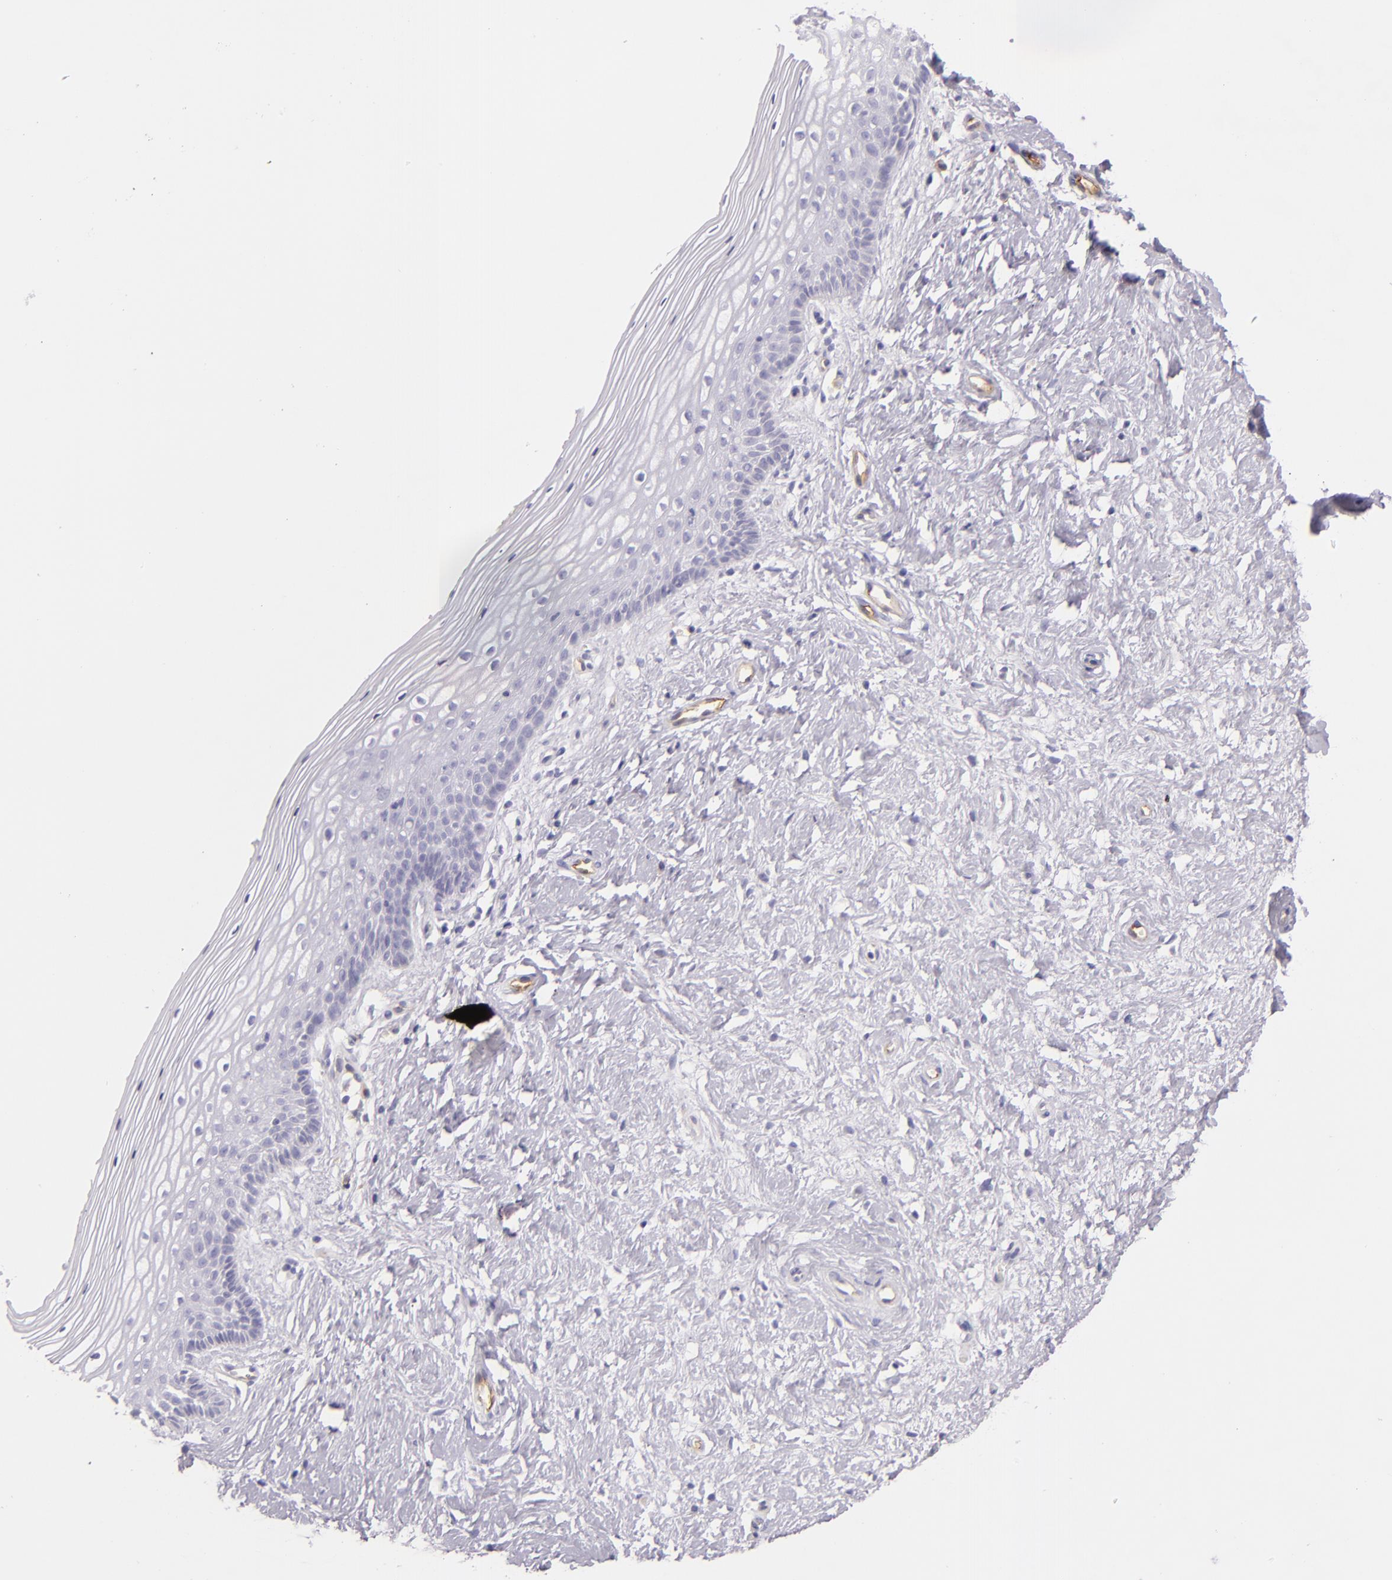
{"staining": {"intensity": "negative", "quantity": "none", "location": "none"}, "tissue": "vagina", "cell_type": "Squamous epithelial cells", "image_type": "normal", "snomed": [{"axis": "morphology", "description": "Normal tissue, NOS"}, {"axis": "topography", "description": "Vagina"}], "caption": "IHC histopathology image of normal vagina stained for a protein (brown), which shows no staining in squamous epithelial cells.", "gene": "ICAM1", "patient": {"sex": "female", "age": 46}}